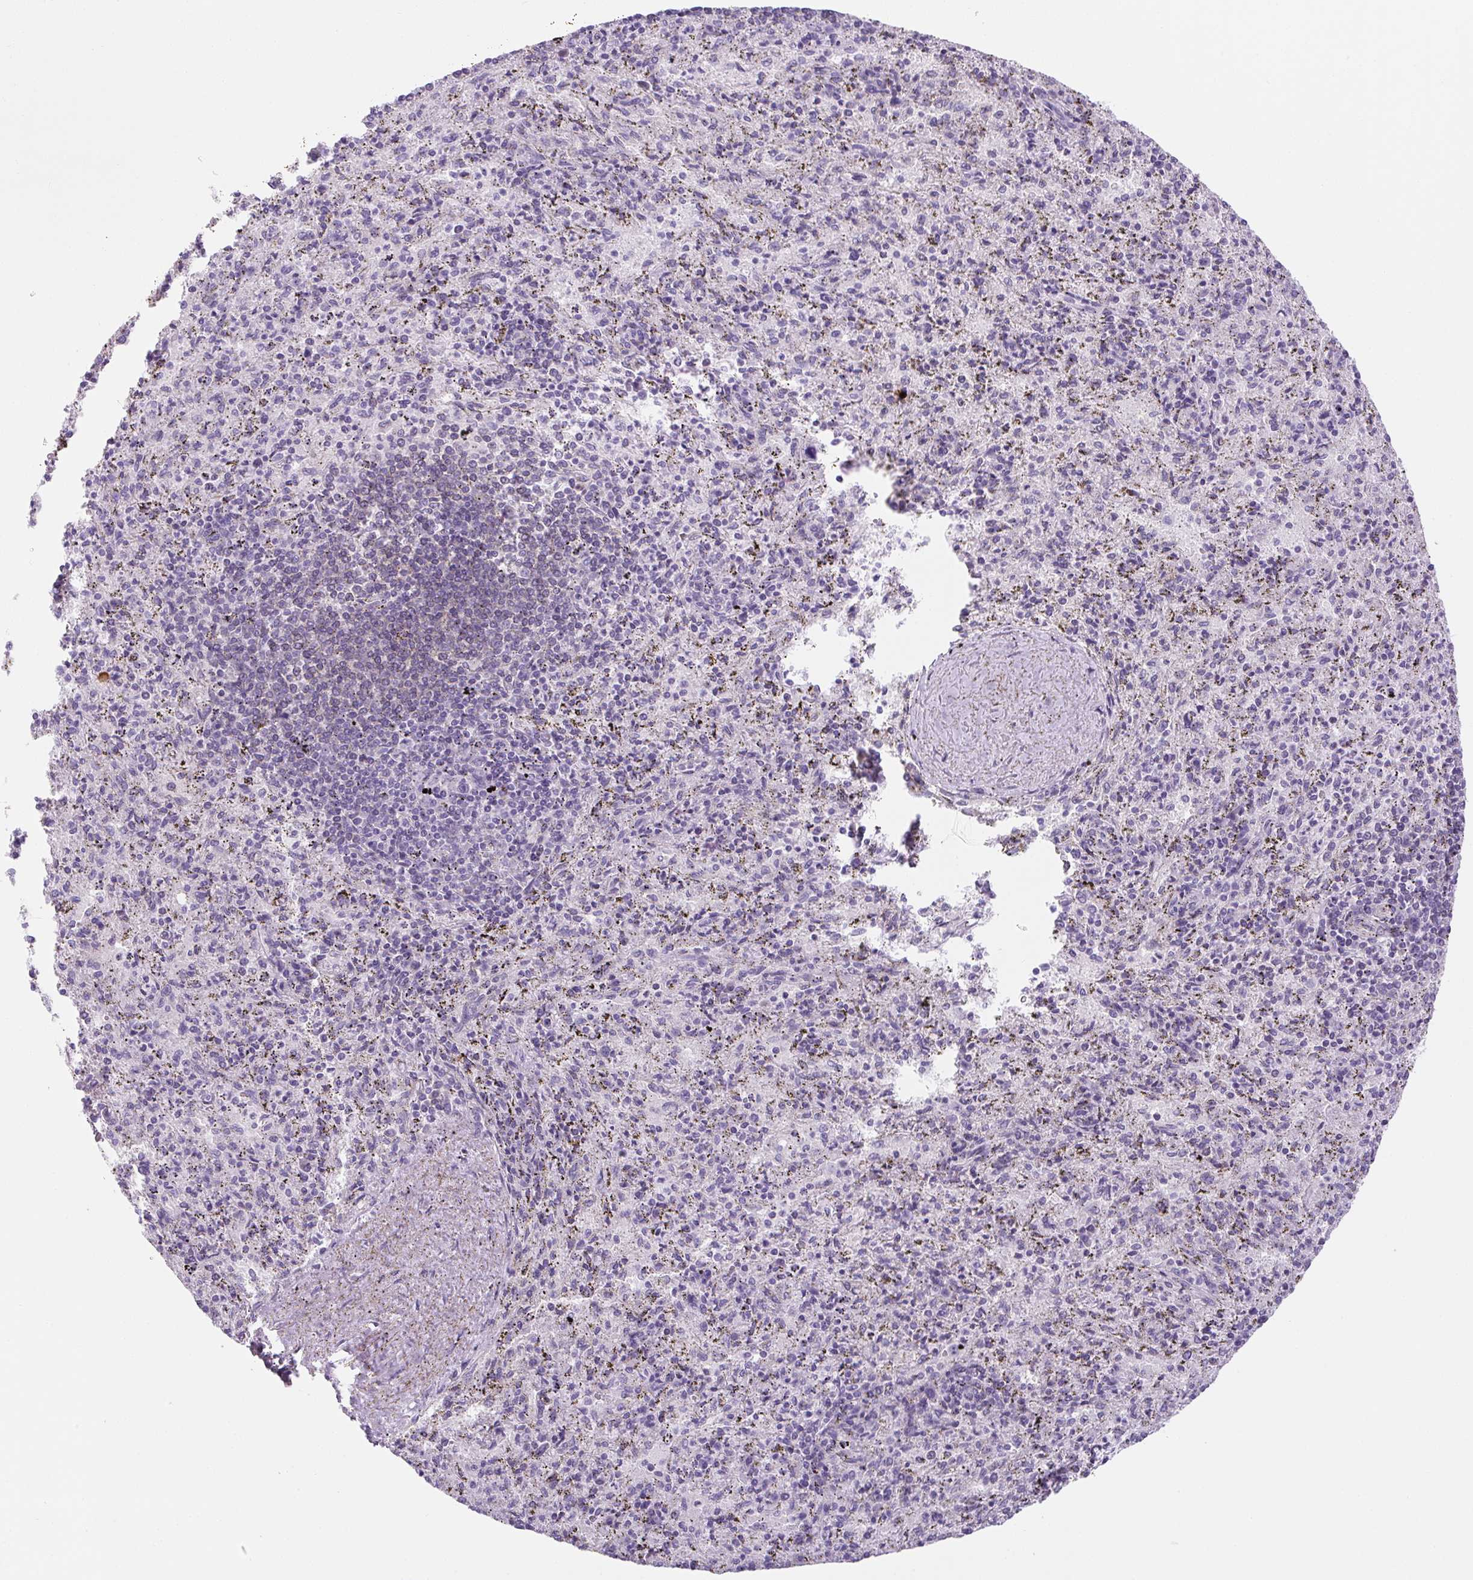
{"staining": {"intensity": "negative", "quantity": "none", "location": "none"}, "tissue": "spleen", "cell_type": "Cells in red pulp", "image_type": "normal", "snomed": [{"axis": "morphology", "description": "Normal tissue, NOS"}, {"axis": "topography", "description": "Spleen"}], "caption": "Immunohistochemistry (IHC) photomicrograph of unremarkable spleen: human spleen stained with DAB (3,3'-diaminobenzidine) reveals no significant protein expression in cells in red pulp. (DAB immunohistochemistry (IHC), high magnification).", "gene": "ADAMTS19", "patient": {"sex": "male", "age": 57}}